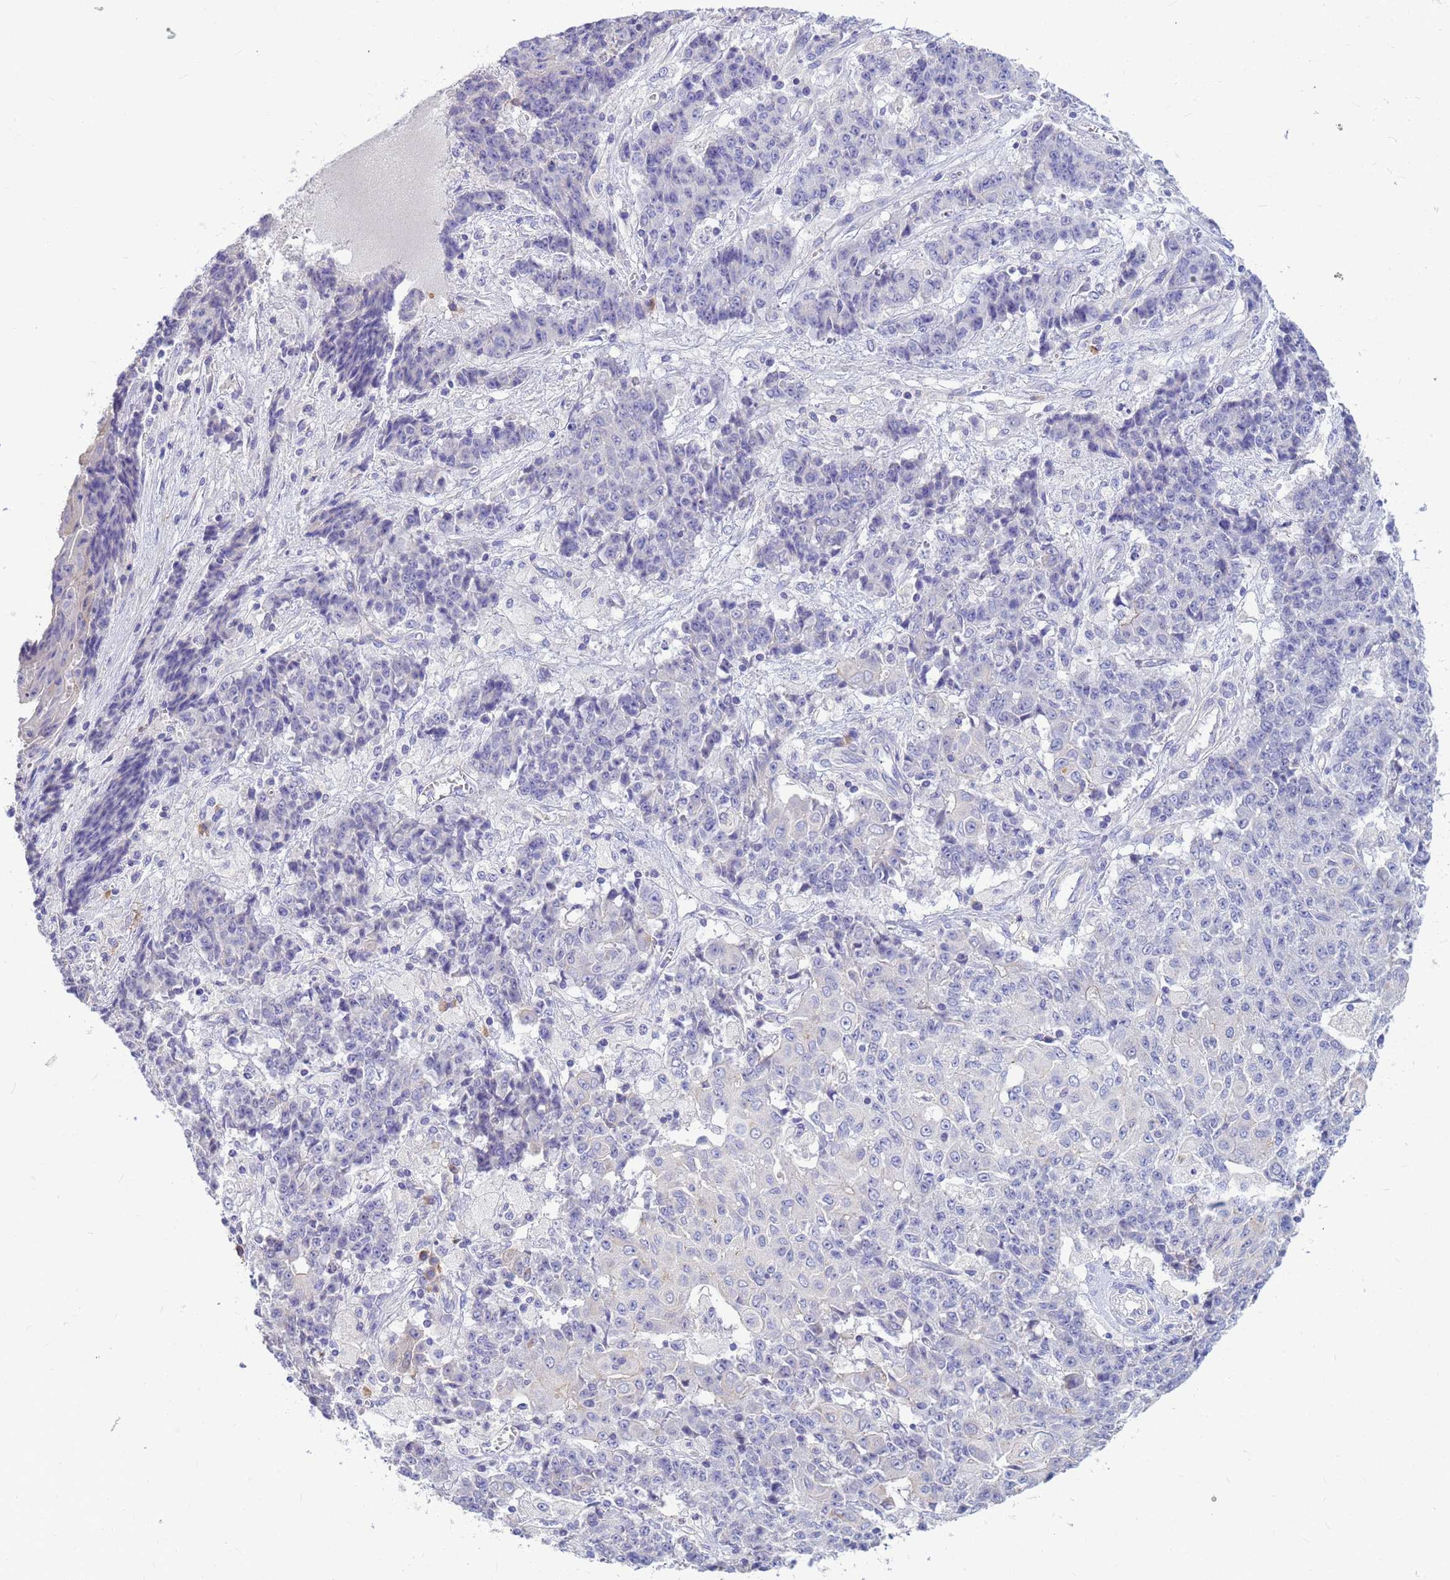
{"staining": {"intensity": "negative", "quantity": "none", "location": "none"}, "tissue": "ovarian cancer", "cell_type": "Tumor cells", "image_type": "cancer", "snomed": [{"axis": "morphology", "description": "Carcinoma, endometroid"}, {"axis": "topography", "description": "Ovary"}], "caption": "Tumor cells show no significant protein positivity in endometroid carcinoma (ovarian).", "gene": "DPRX", "patient": {"sex": "female", "age": 42}}